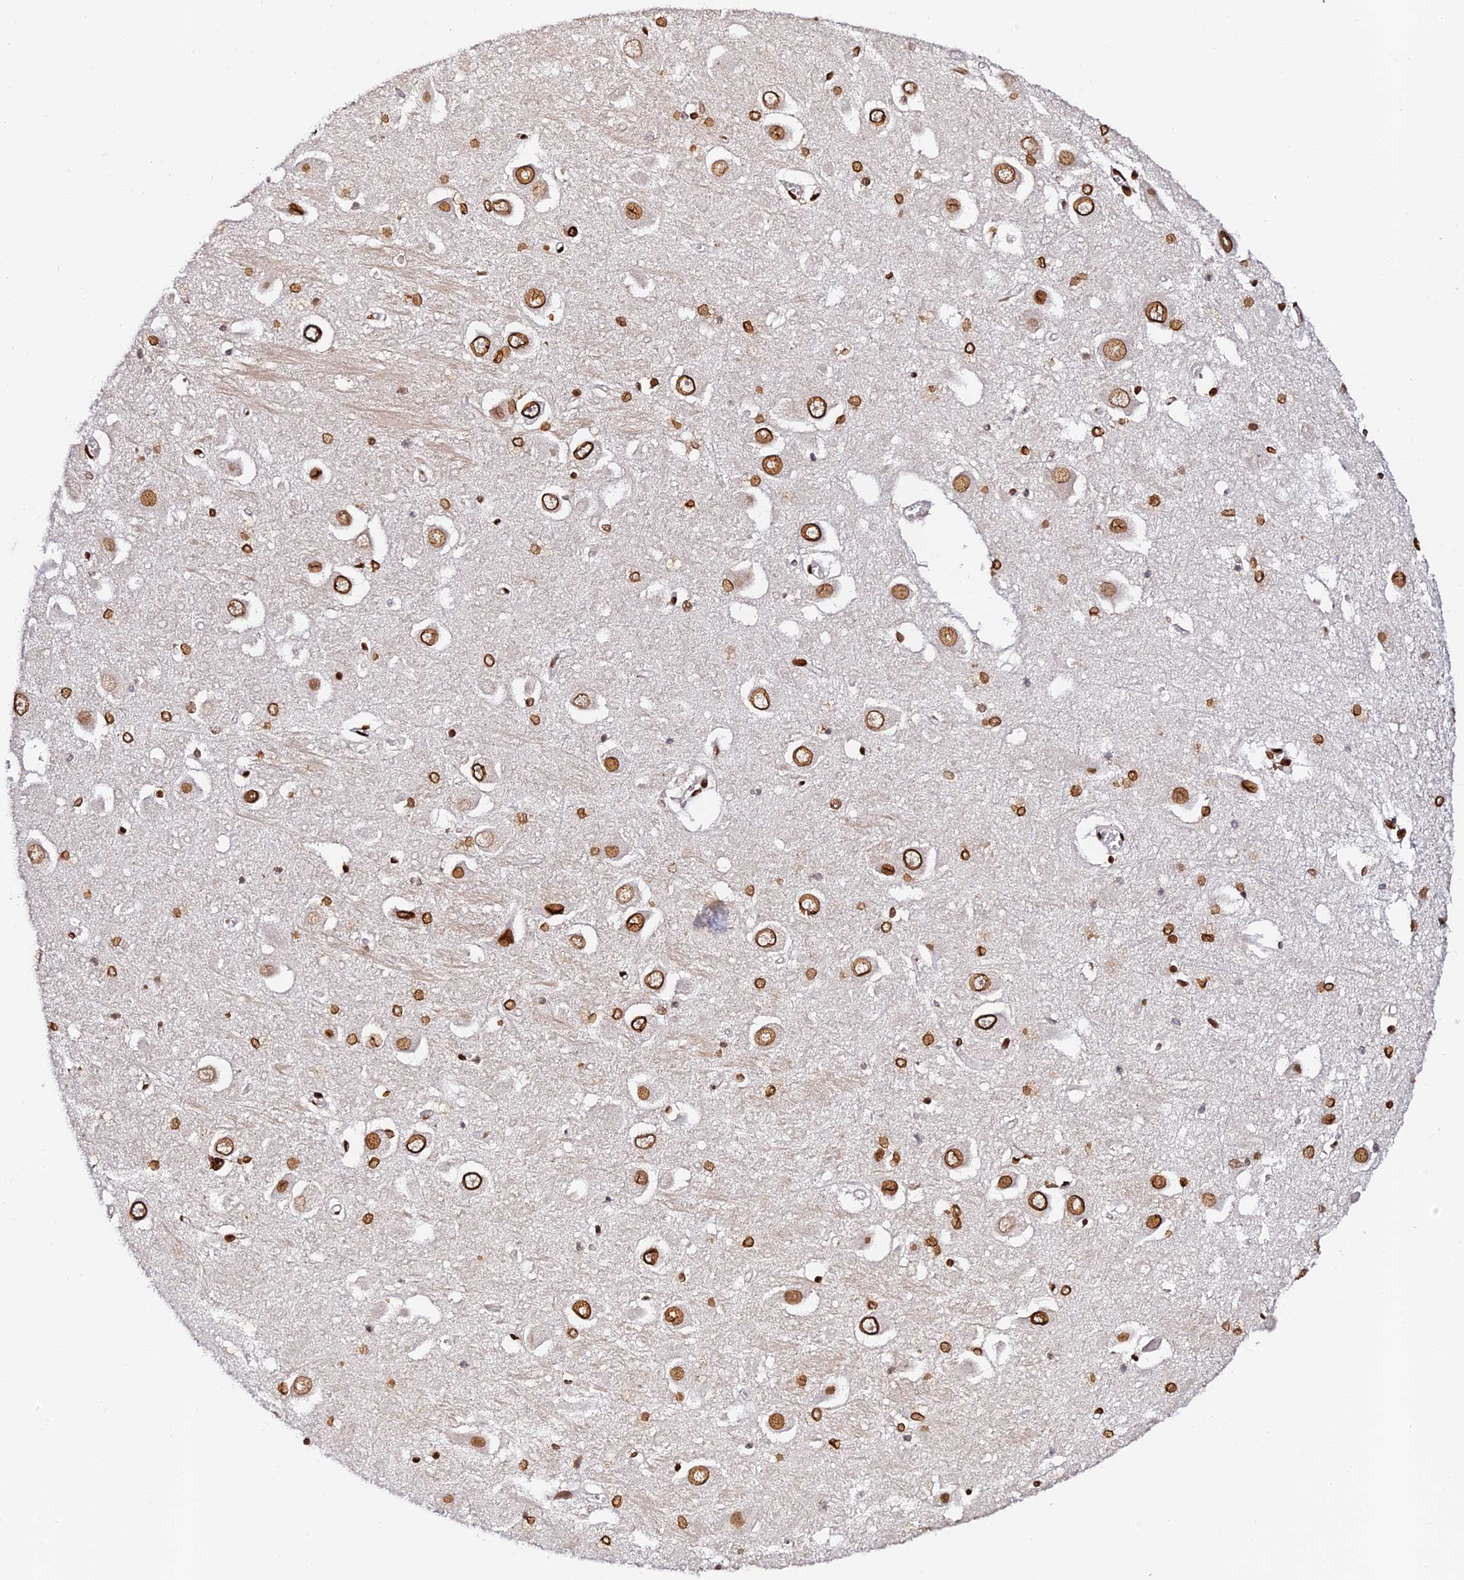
{"staining": {"intensity": "strong", "quantity": ">75%", "location": "cytoplasmic/membranous,nuclear"}, "tissue": "hippocampus", "cell_type": "Glial cells", "image_type": "normal", "snomed": [{"axis": "morphology", "description": "Normal tissue, NOS"}, {"axis": "topography", "description": "Hippocampus"}], "caption": "Protein positivity by IHC displays strong cytoplasmic/membranous,nuclear expression in about >75% of glial cells in unremarkable hippocampus.", "gene": "ANAPC5", "patient": {"sex": "male", "age": 70}}